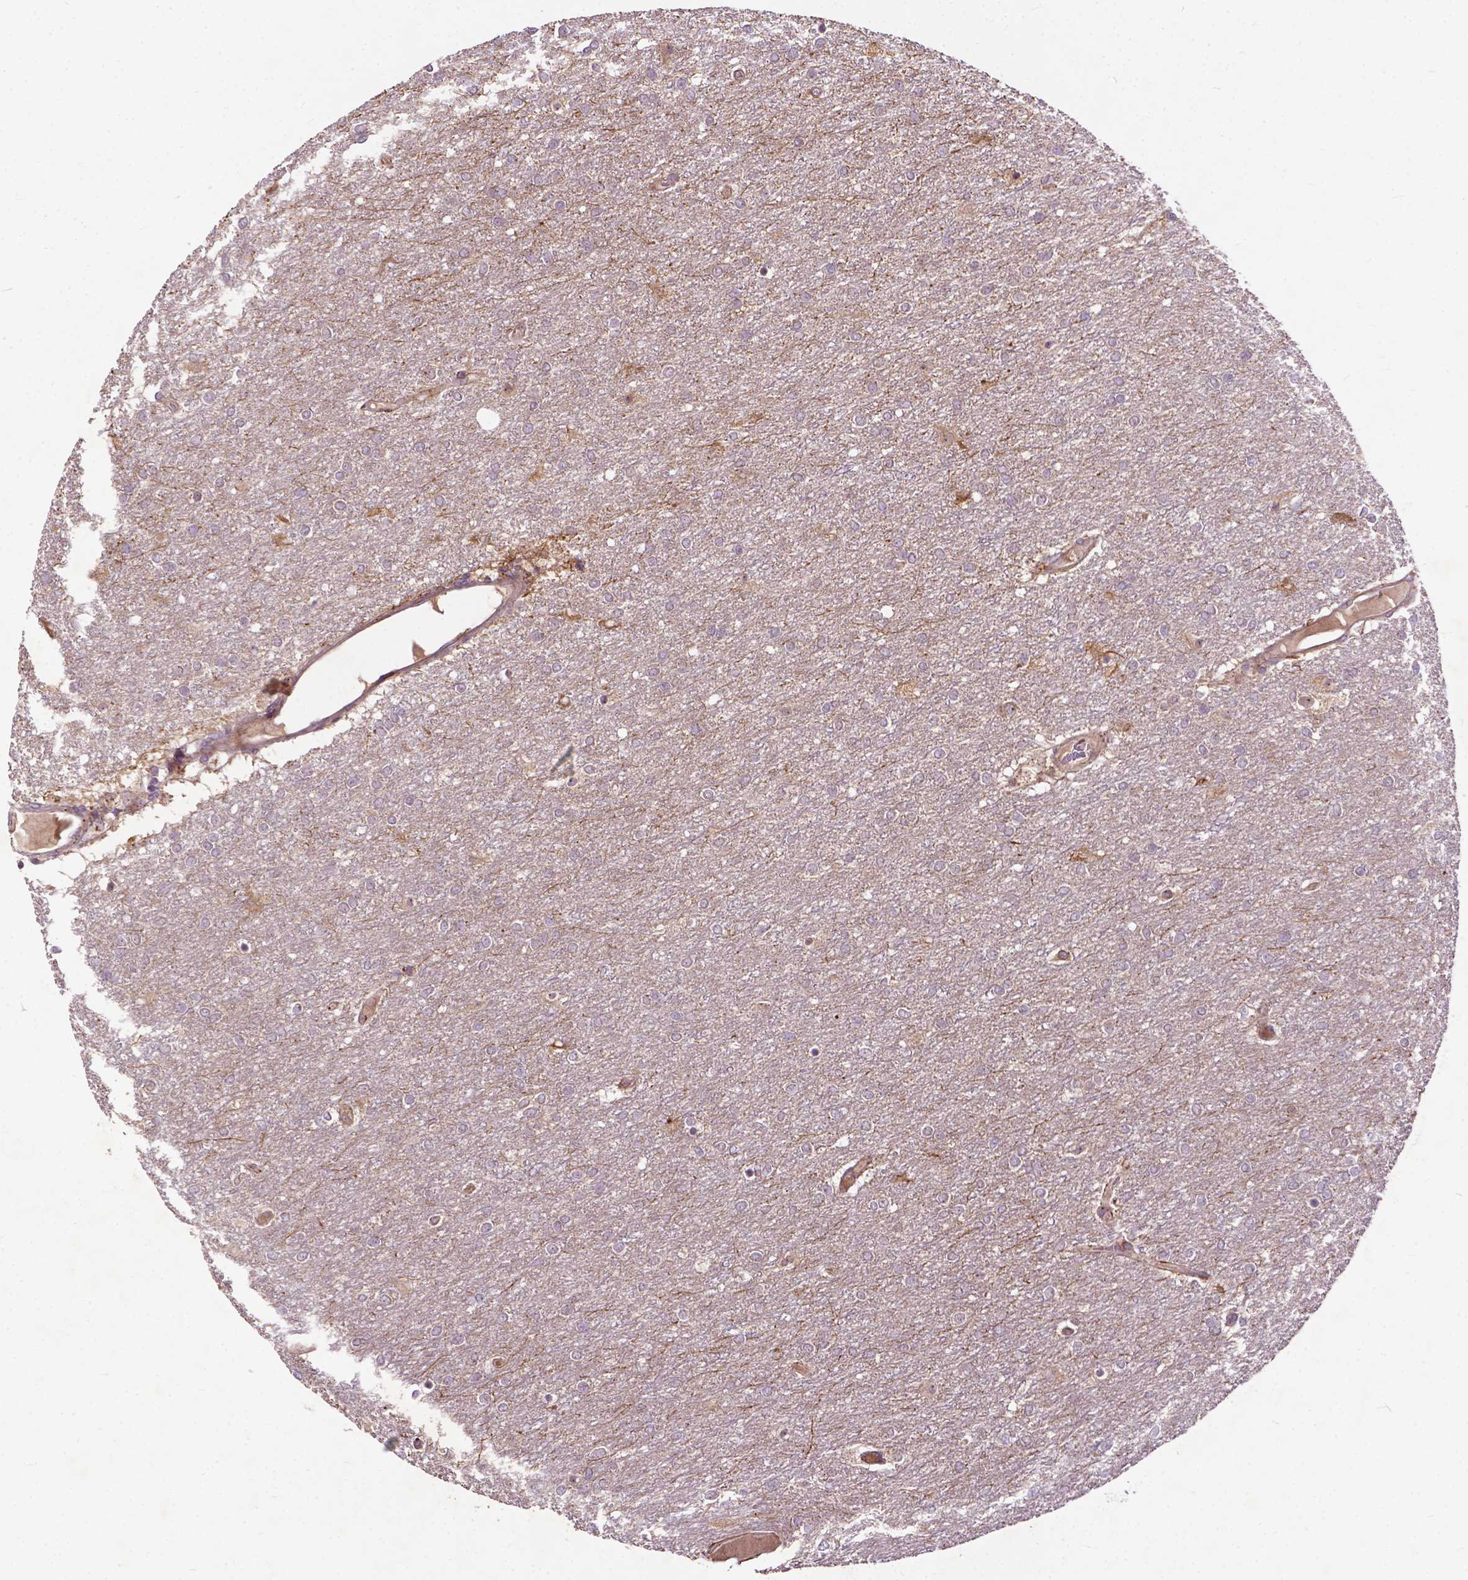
{"staining": {"intensity": "negative", "quantity": "none", "location": "none"}, "tissue": "glioma", "cell_type": "Tumor cells", "image_type": "cancer", "snomed": [{"axis": "morphology", "description": "Glioma, malignant, High grade"}, {"axis": "topography", "description": "Brain"}], "caption": "The immunohistochemistry photomicrograph has no significant positivity in tumor cells of glioma tissue.", "gene": "PARP3", "patient": {"sex": "female", "age": 61}}